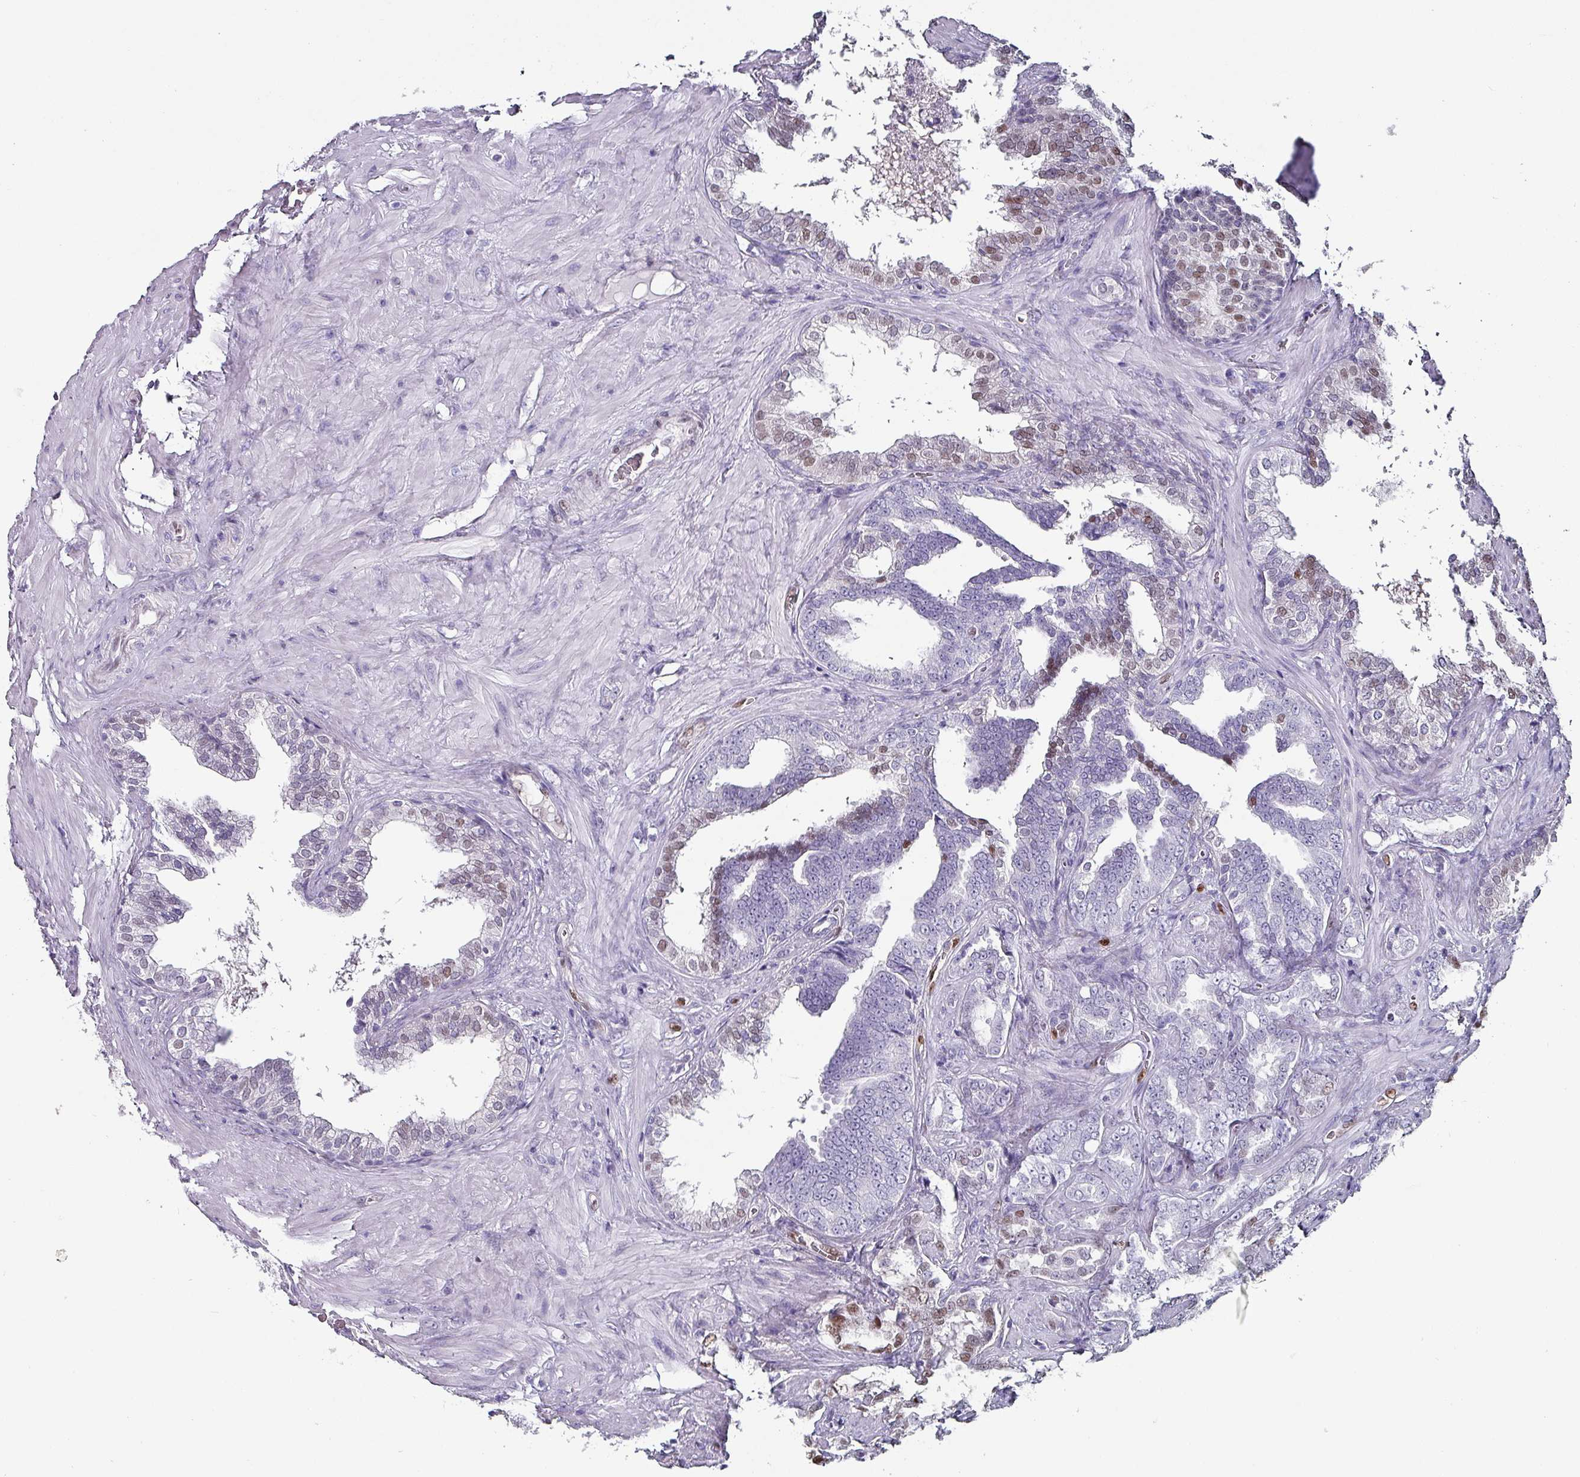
{"staining": {"intensity": "moderate", "quantity": "<25%", "location": "nuclear"}, "tissue": "prostate cancer", "cell_type": "Tumor cells", "image_type": "cancer", "snomed": [{"axis": "morphology", "description": "Adenocarcinoma, High grade"}, {"axis": "topography", "description": "Prostate and seminal vesicle, NOS"}], "caption": "Tumor cells show moderate nuclear staining in approximately <25% of cells in high-grade adenocarcinoma (prostate).", "gene": "ZNF816-ZNF321P", "patient": {"sex": "male", "age": 67}}